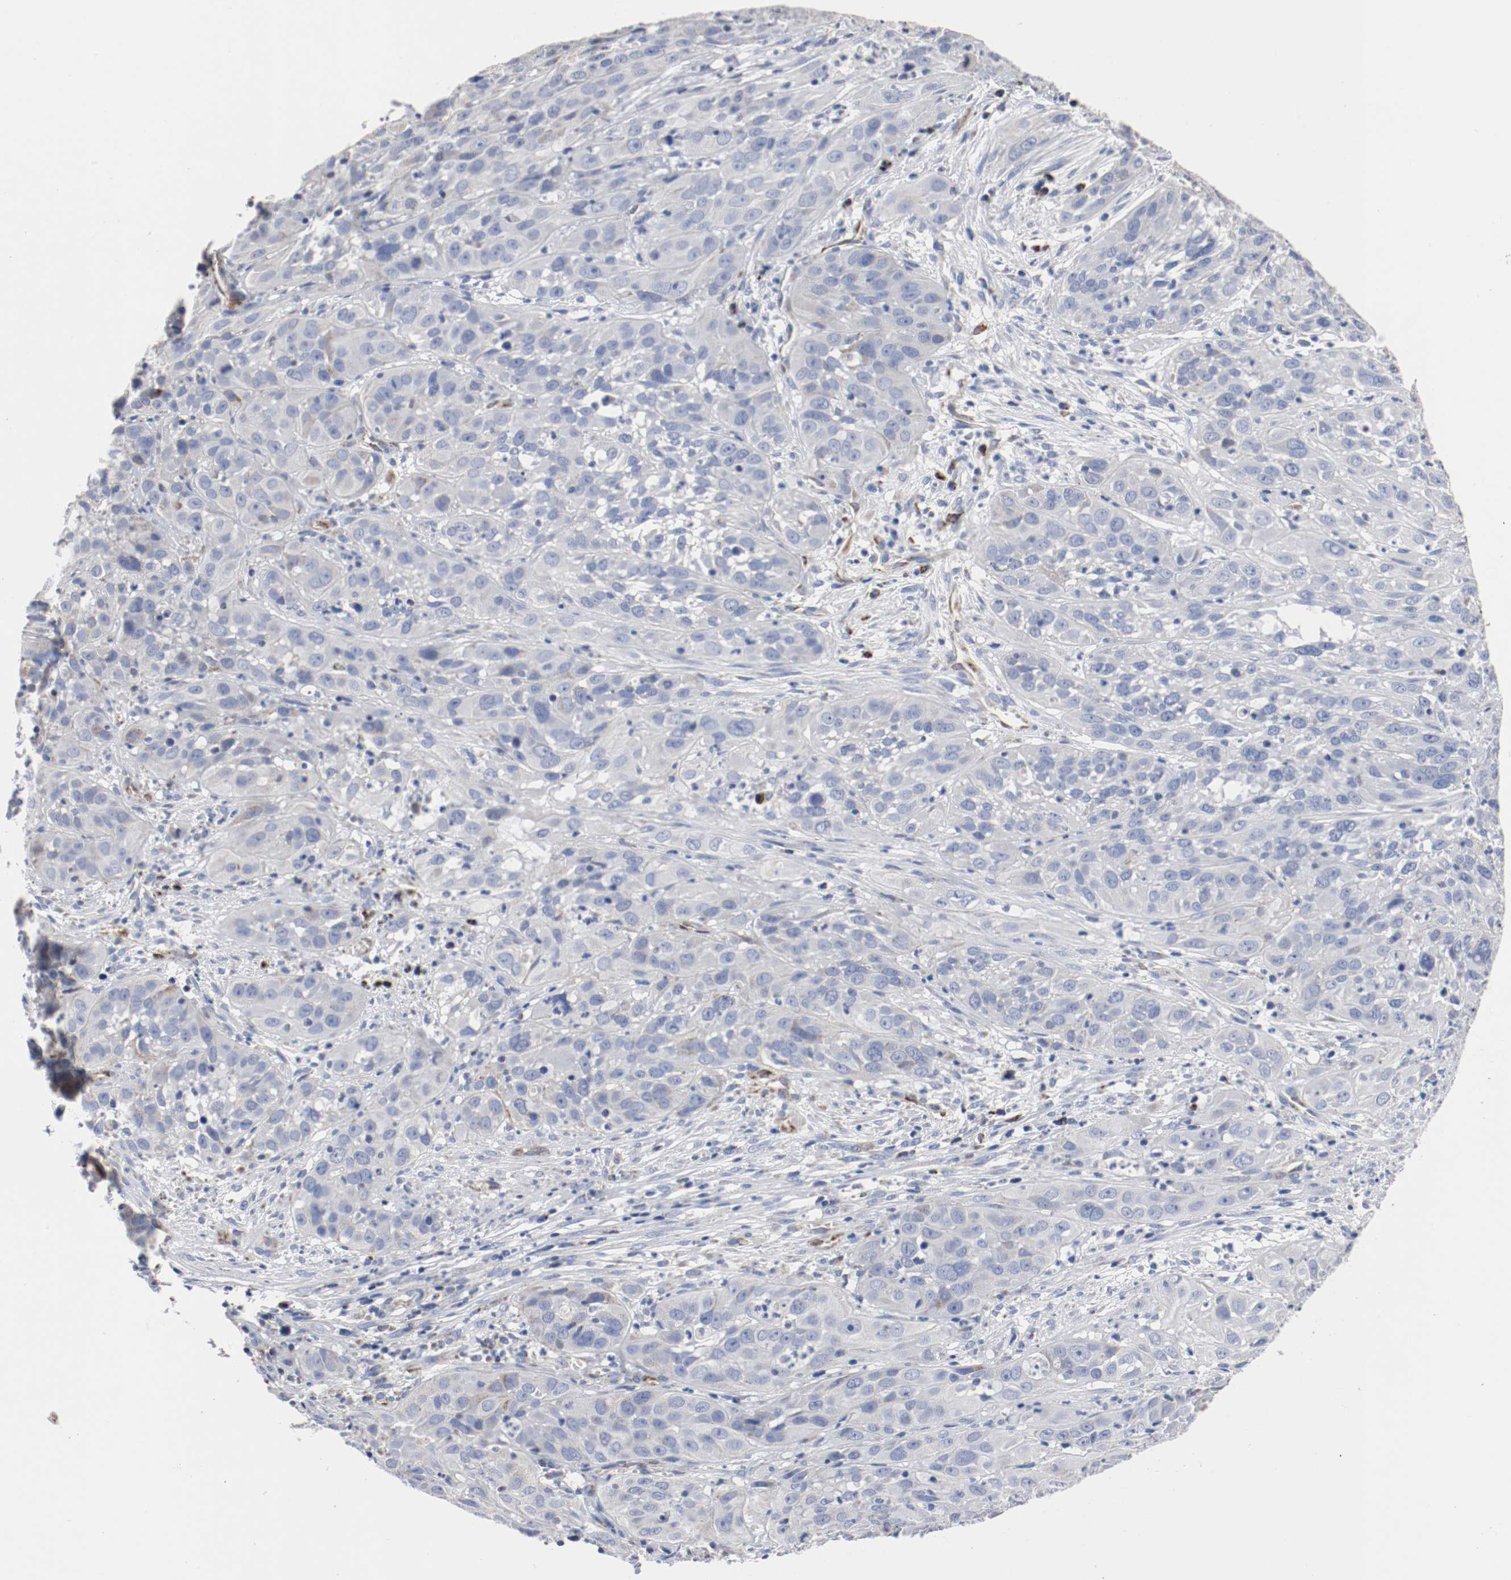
{"staining": {"intensity": "negative", "quantity": "none", "location": "none"}, "tissue": "cervical cancer", "cell_type": "Tumor cells", "image_type": "cancer", "snomed": [{"axis": "morphology", "description": "Squamous cell carcinoma, NOS"}, {"axis": "topography", "description": "Cervix"}], "caption": "Immunohistochemistry histopathology image of neoplastic tissue: cervical squamous cell carcinoma stained with DAB exhibits no significant protein positivity in tumor cells.", "gene": "TUBD1", "patient": {"sex": "female", "age": 32}}